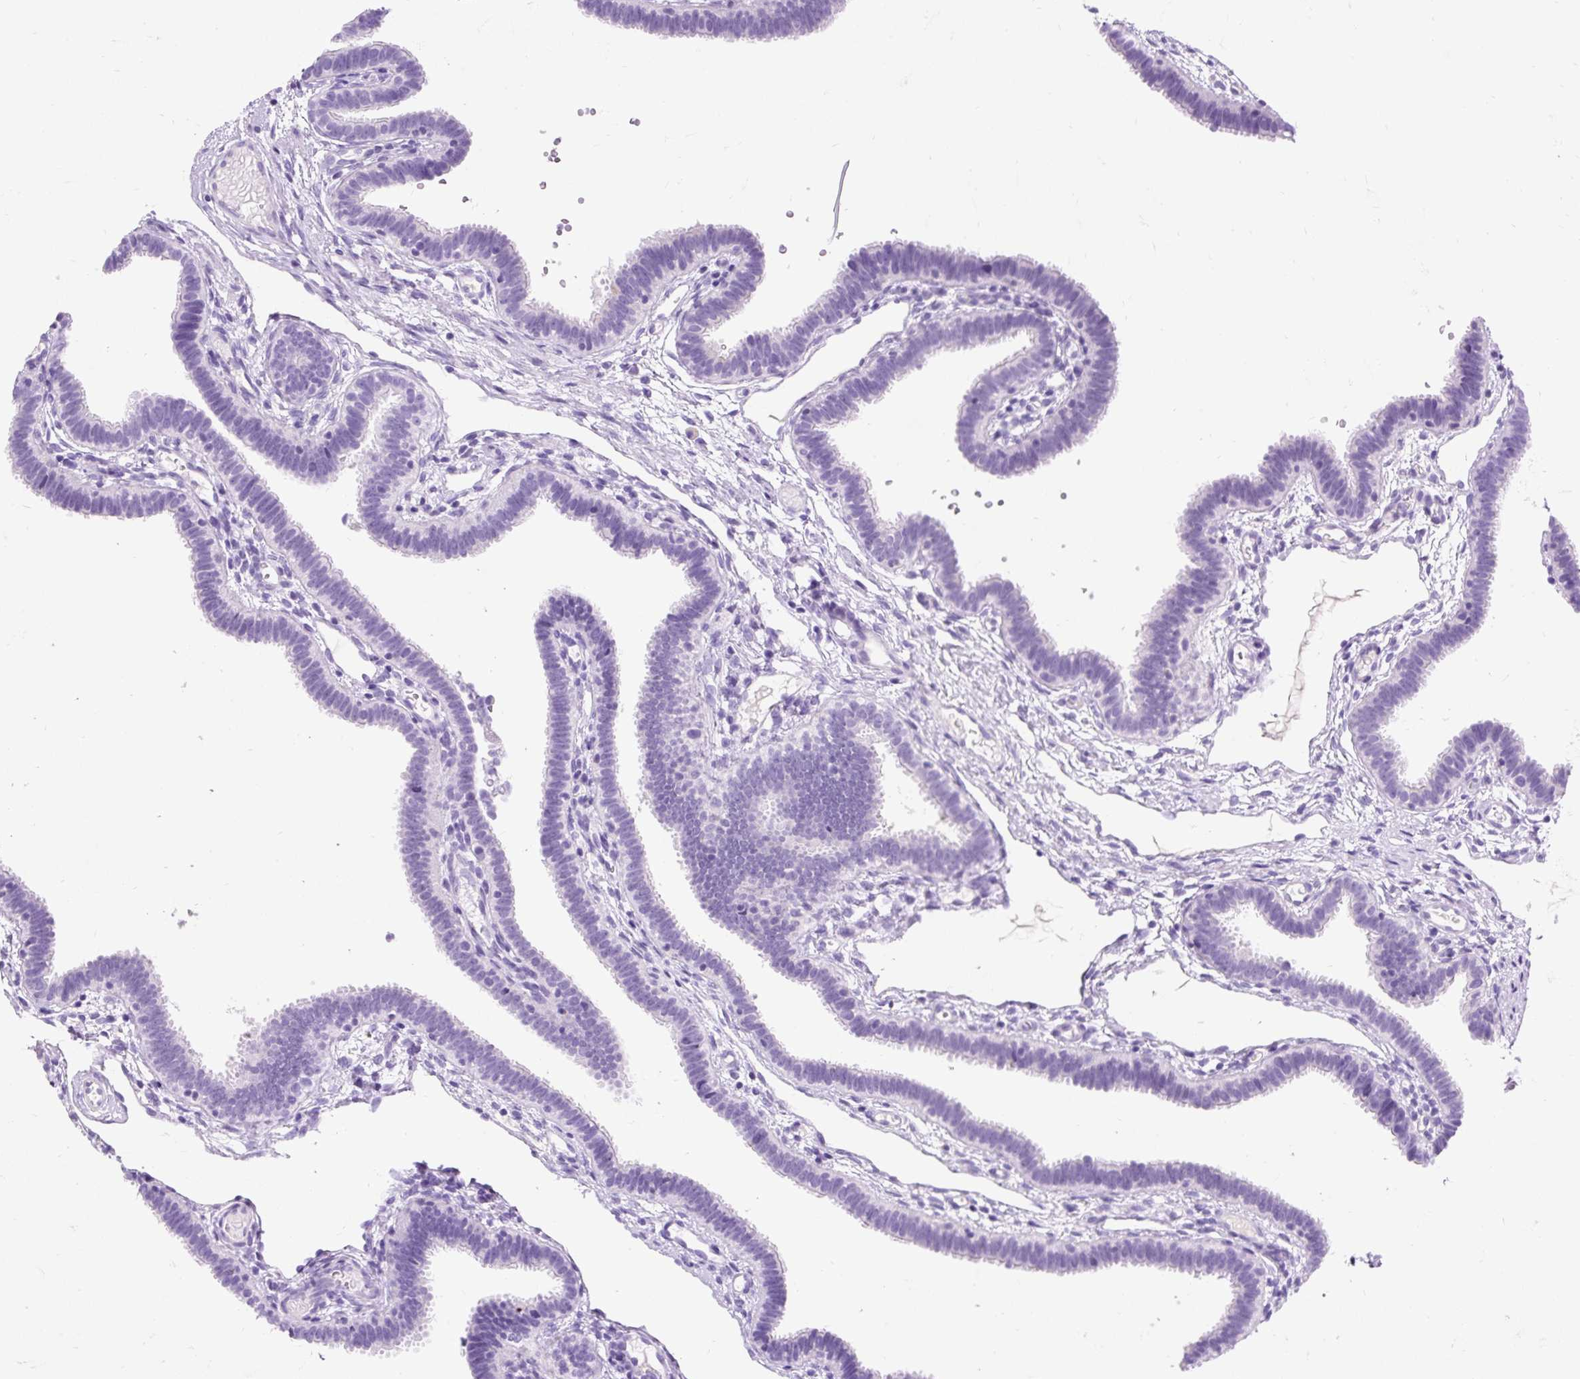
{"staining": {"intensity": "negative", "quantity": "none", "location": "none"}, "tissue": "fallopian tube", "cell_type": "Glandular cells", "image_type": "normal", "snomed": [{"axis": "morphology", "description": "Normal tissue, NOS"}, {"axis": "topography", "description": "Fallopian tube"}], "caption": "Photomicrograph shows no protein staining in glandular cells of unremarkable fallopian tube. Brightfield microscopy of immunohistochemistry stained with DAB (3,3'-diaminobenzidine) (brown) and hematoxylin (blue), captured at high magnification.", "gene": "HEXB", "patient": {"sex": "female", "age": 37}}